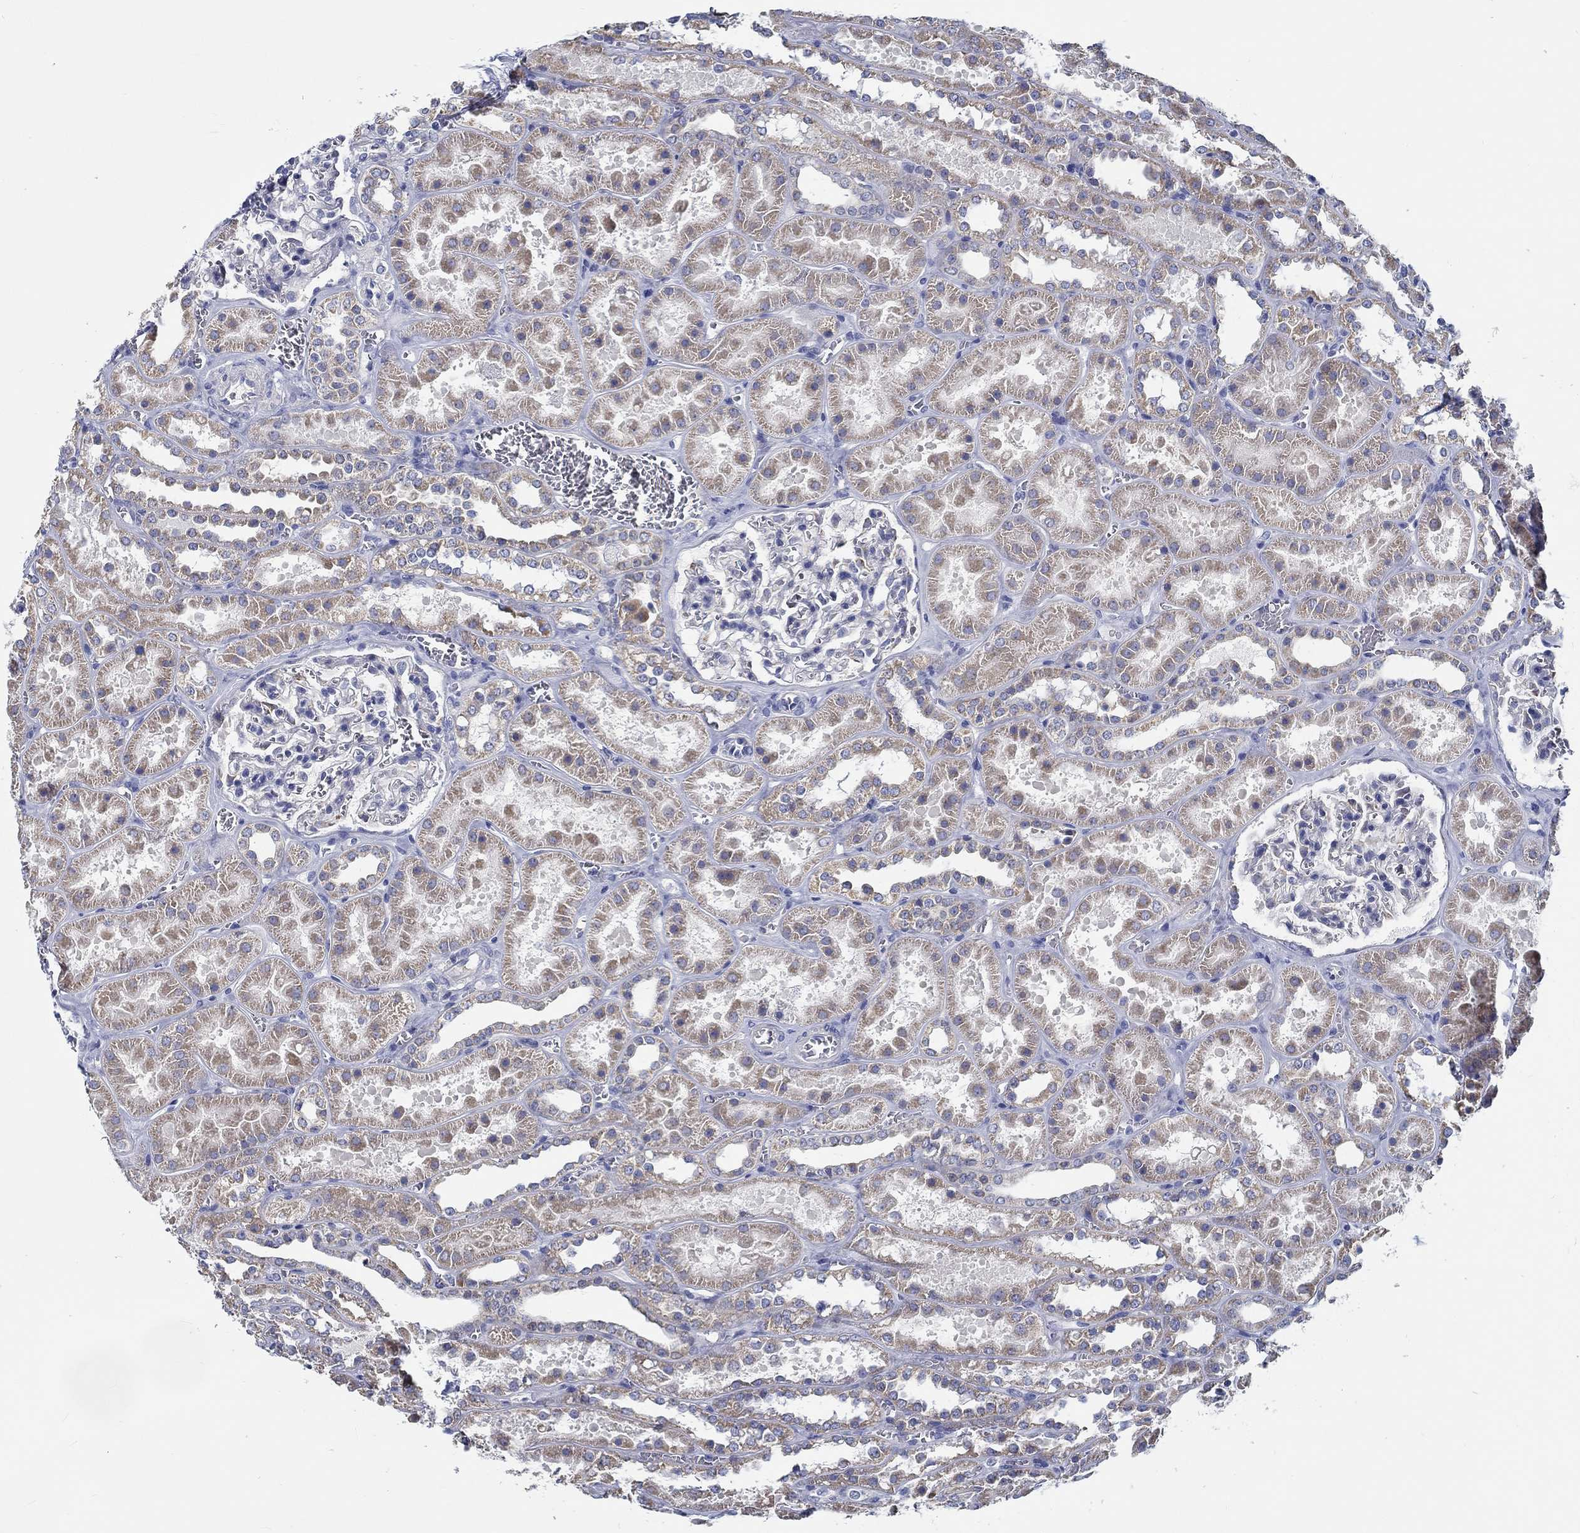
{"staining": {"intensity": "negative", "quantity": "none", "location": "none"}, "tissue": "kidney", "cell_type": "Cells in glomeruli", "image_type": "normal", "snomed": [{"axis": "morphology", "description": "Normal tissue, NOS"}, {"axis": "topography", "description": "Kidney"}], "caption": "Photomicrograph shows no significant protein positivity in cells in glomeruli of benign kidney. (Immunohistochemistry, brightfield microscopy, high magnification).", "gene": "MYBPC1", "patient": {"sex": "female", "age": 41}}